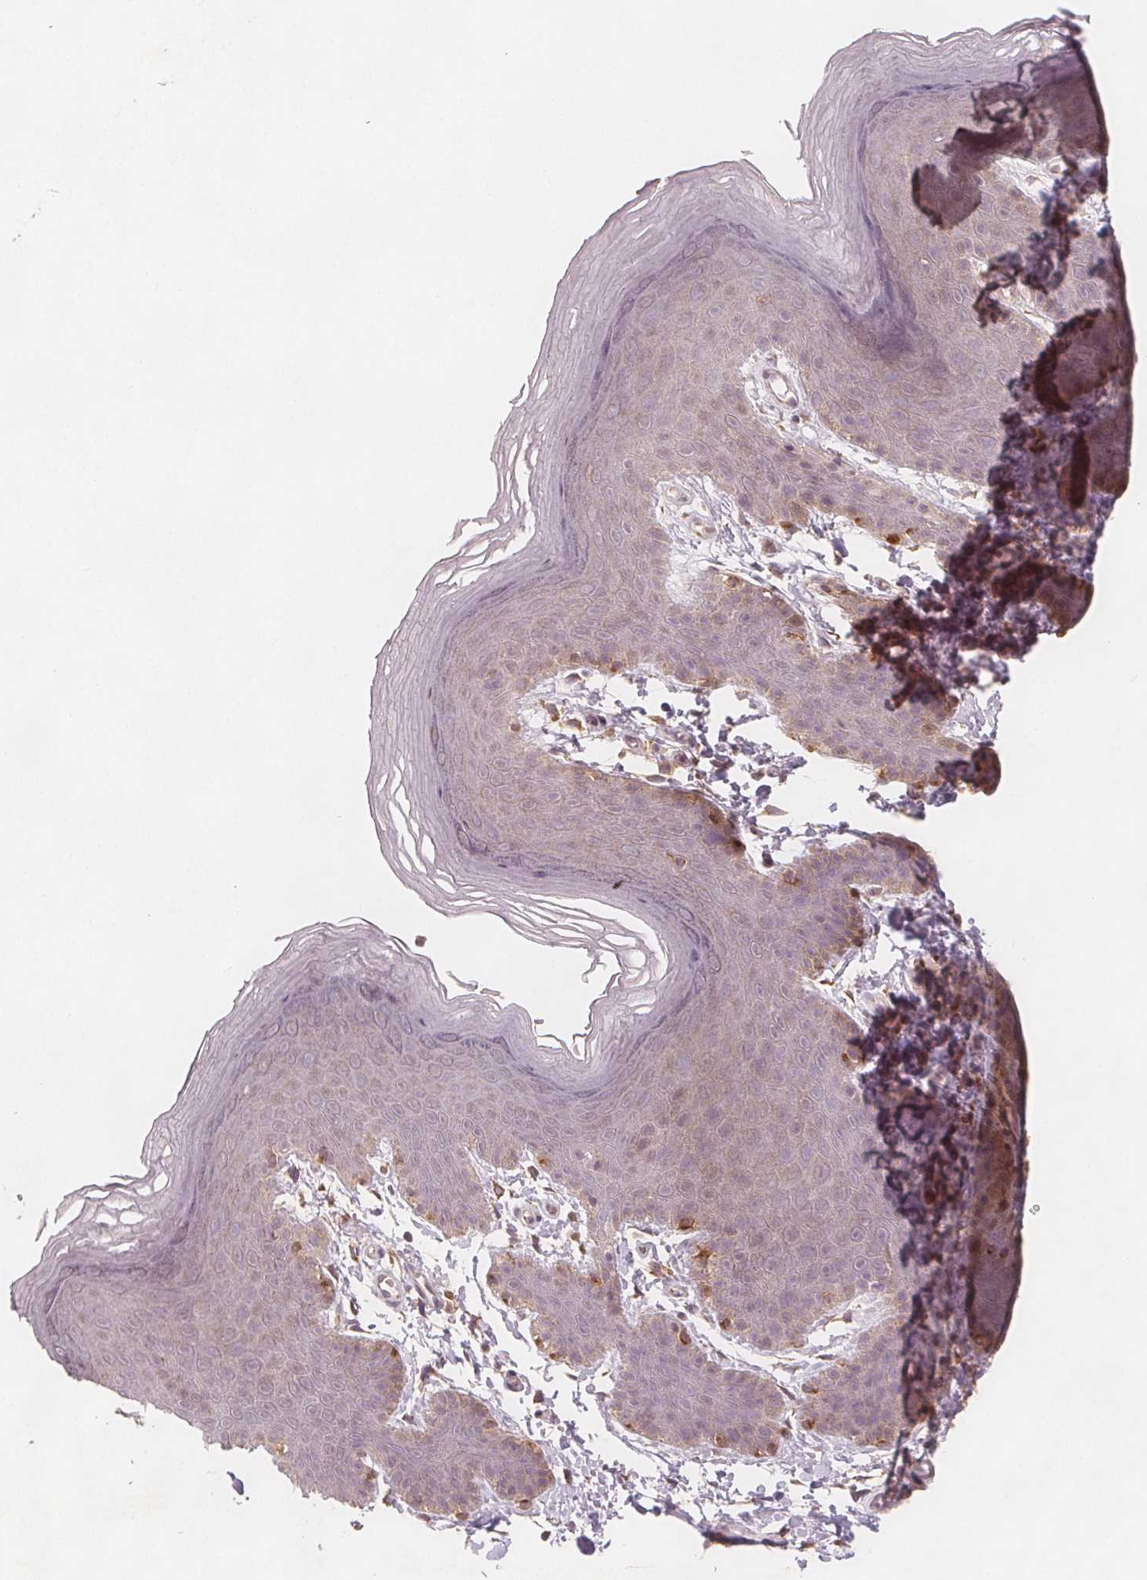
{"staining": {"intensity": "weak", "quantity": "<25%", "location": "cytoplasmic/membranous"}, "tissue": "skin", "cell_type": "Epidermal cells", "image_type": "normal", "snomed": [{"axis": "morphology", "description": "Normal tissue, NOS"}, {"axis": "topography", "description": "Anal"}], "caption": "Unremarkable skin was stained to show a protein in brown. There is no significant positivity in epidermal cells. Nuclei are stained in blue.", "gene": "NCSTN", "patient": {"sex": "male", "age": 53}}